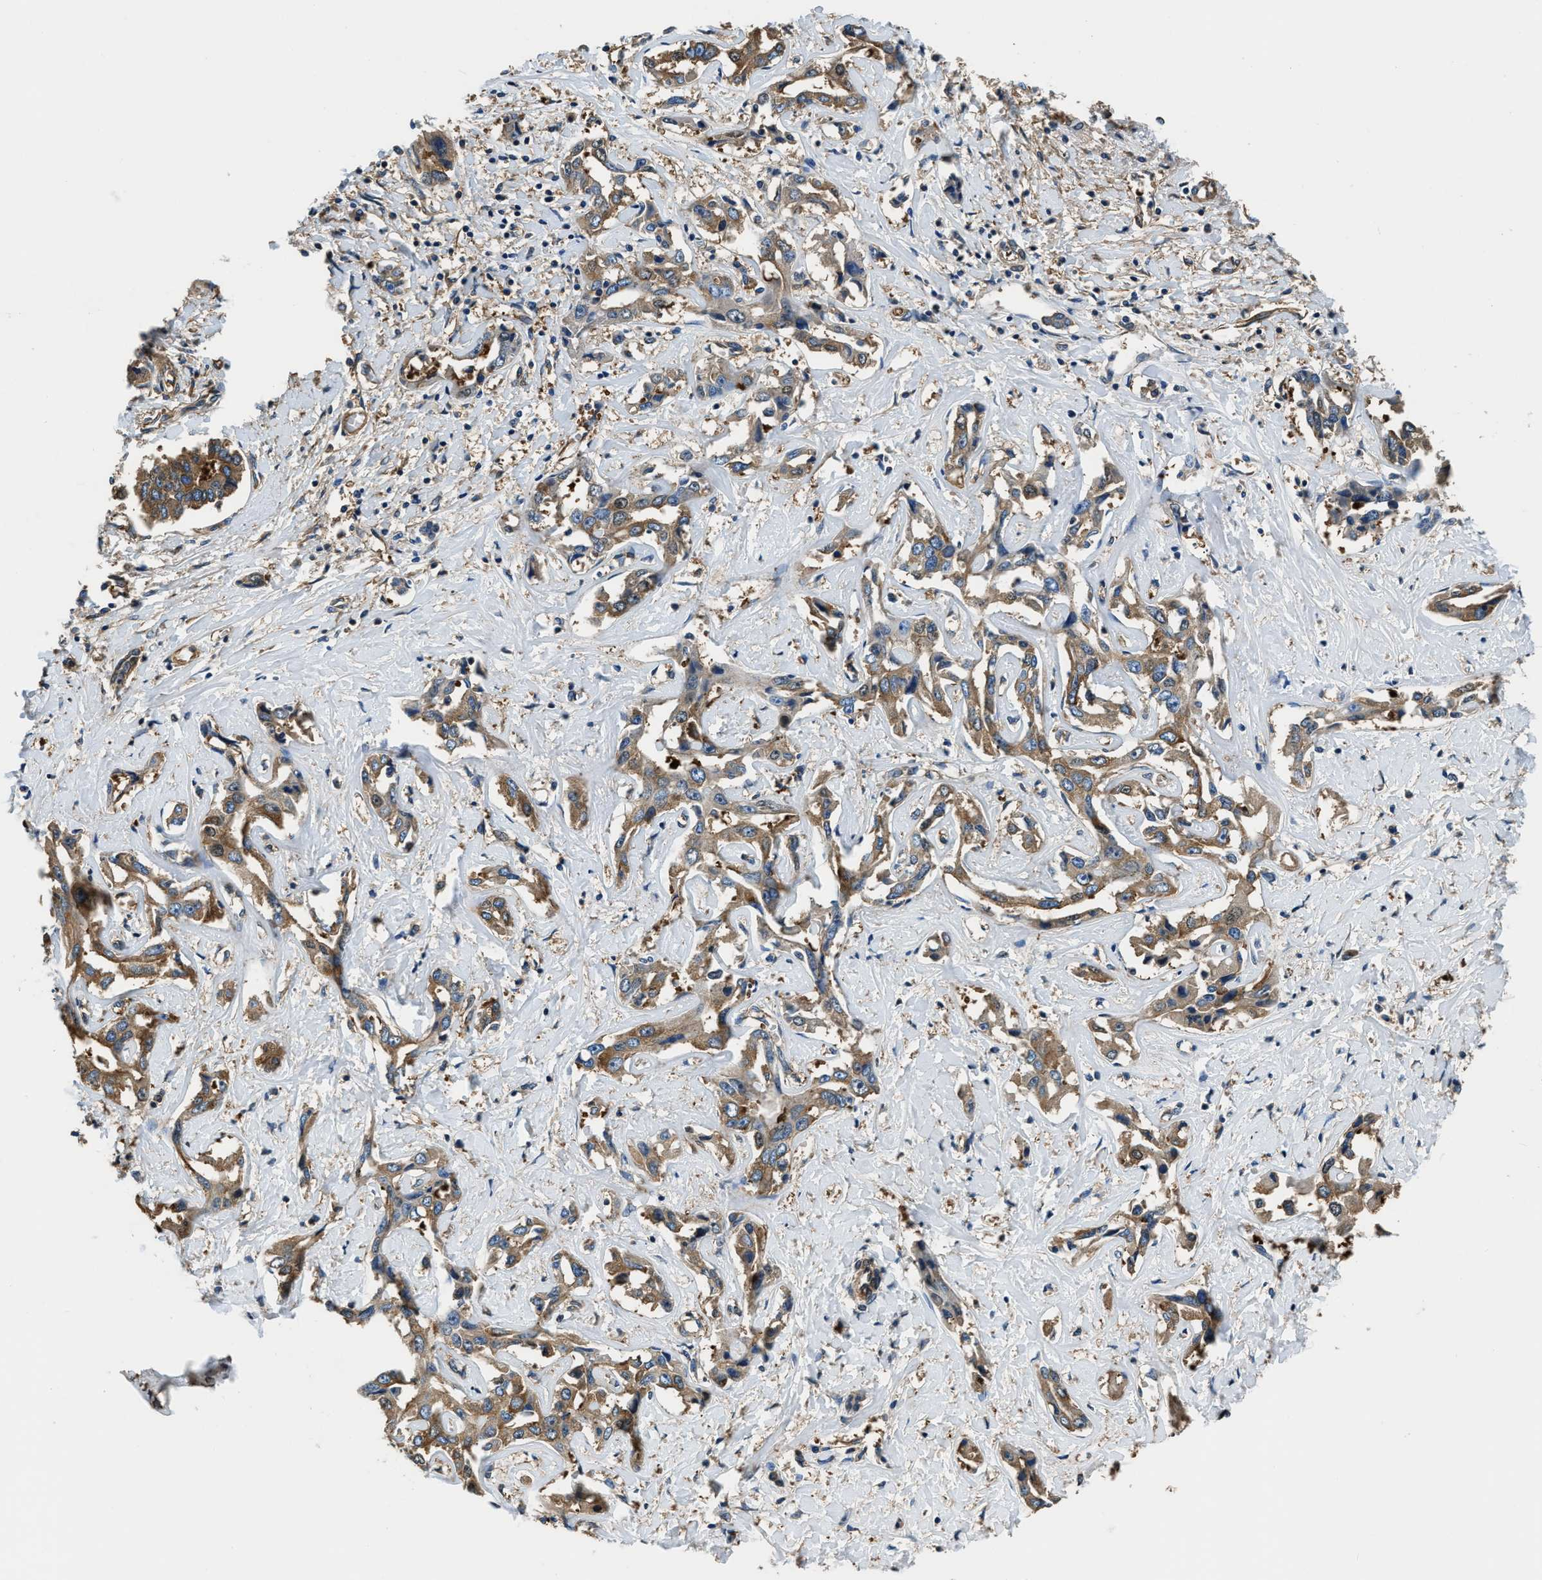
{"staining": {"intensity": "moderate", "quantity": ">75%", "location": "cytoplasmic/membranous"}, "tissue": "liver cancer", "cell_type": "Tumor cells", "image_type": "cancer", "snomed": [{"axis": "morphology", "description": "Cholangiocarcinoma"}, {"axis": "topography", "description": "Liver"}], "caption": "Tumor cells exhibit medium levels of moderate cytoplasmic/membranous positivity in approximately >75% of cells in liver cancer (cholangiocarcinoma).", "gene": "EEA1", "patient": {"sex": "male", "age": 59}}